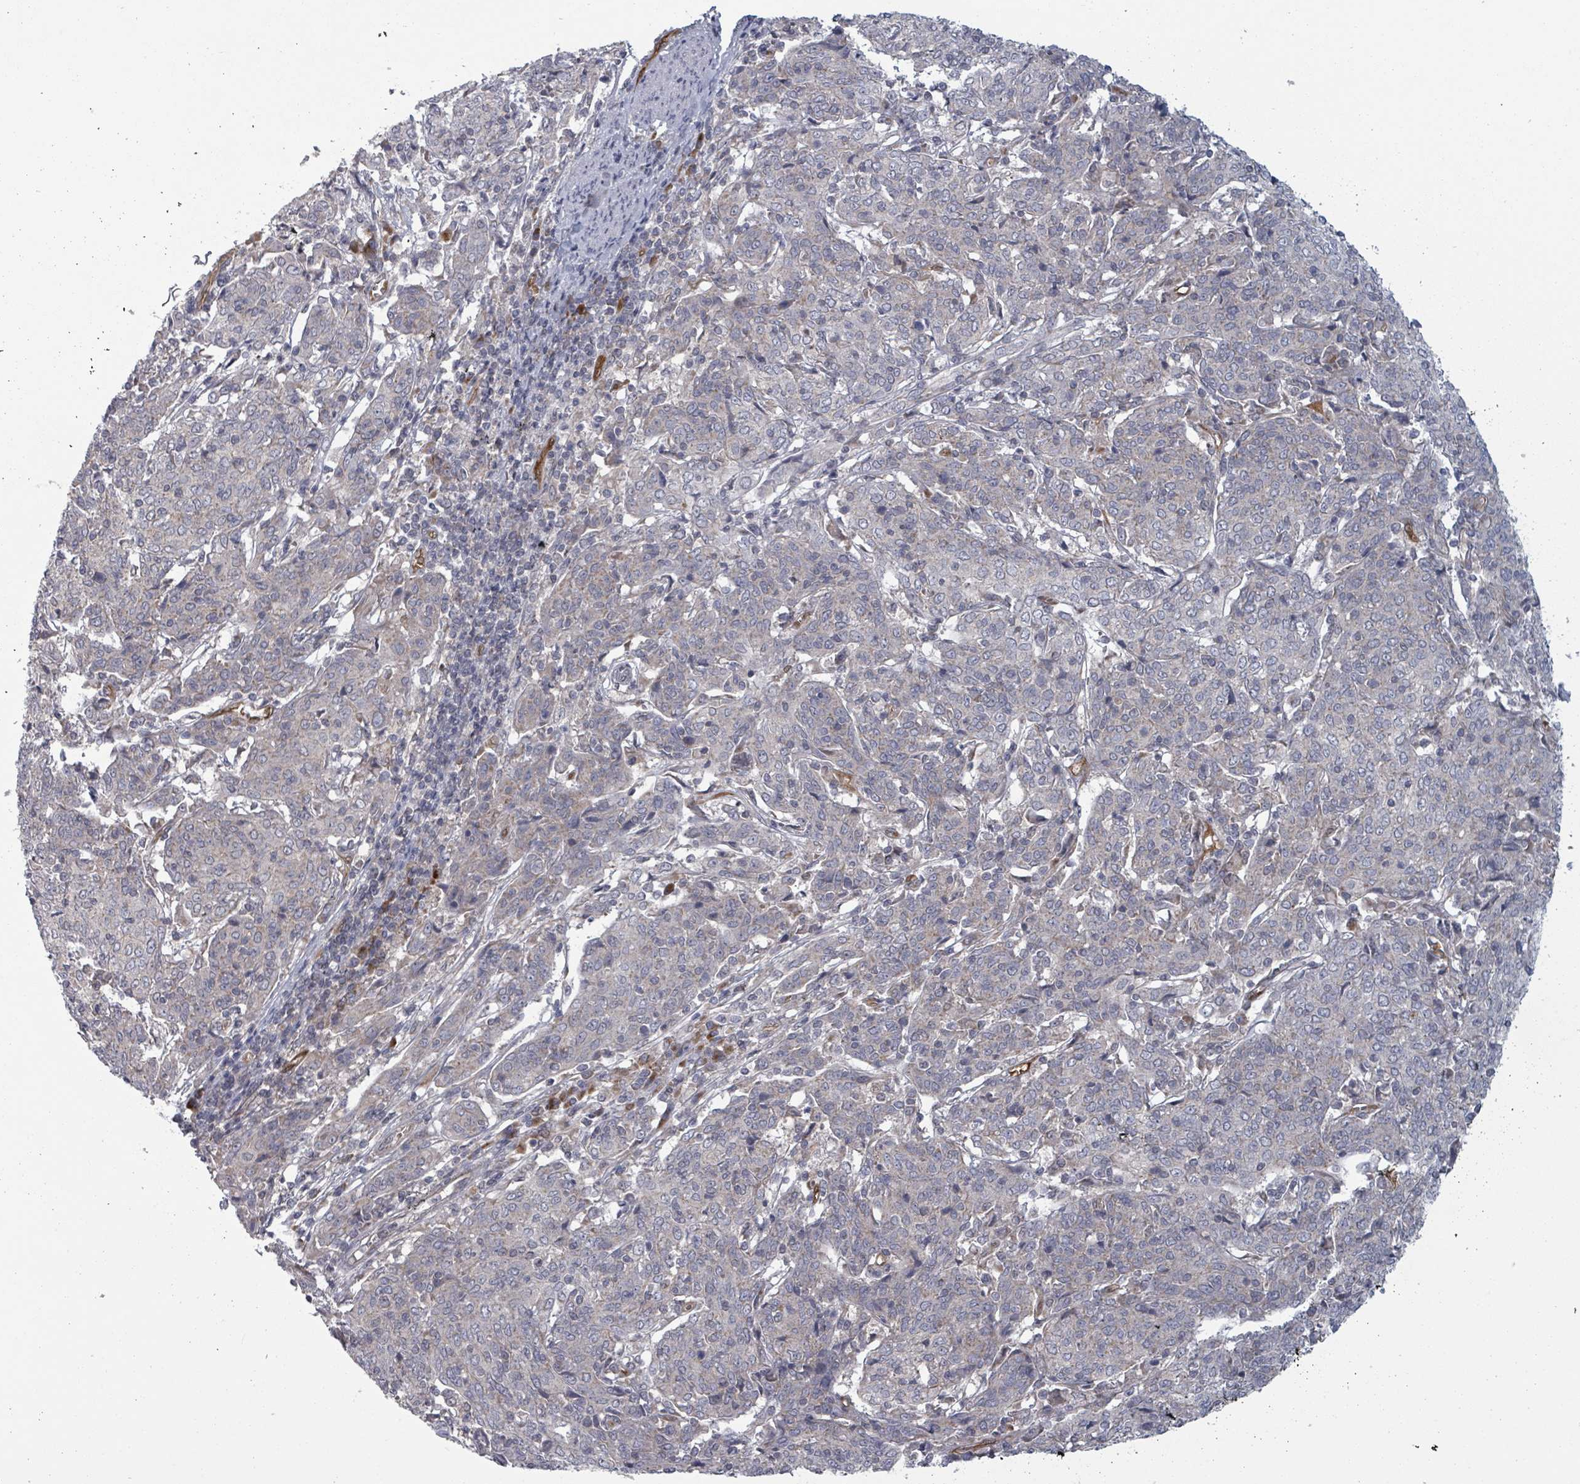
{"staining": {"intensity": "negative", "quantity": "none", "location": "none"}, "tissue": "cervical cancer", "cell_type": "Tumor cells", "image_type": "cancer", "snomed": [{"axis": "morphology", "description": "Squamous cell carcinoma, NOS"}, {"axis": "topography", "description": "Cervix"}], "caption": "A histopathology image of cervical cancer (squamous cell carcinoma) stained for a protein demonstrates no brown staining in tumor cells.", "gene": "FKBP1A", "patient": {"sex": "female", "age": 67}}